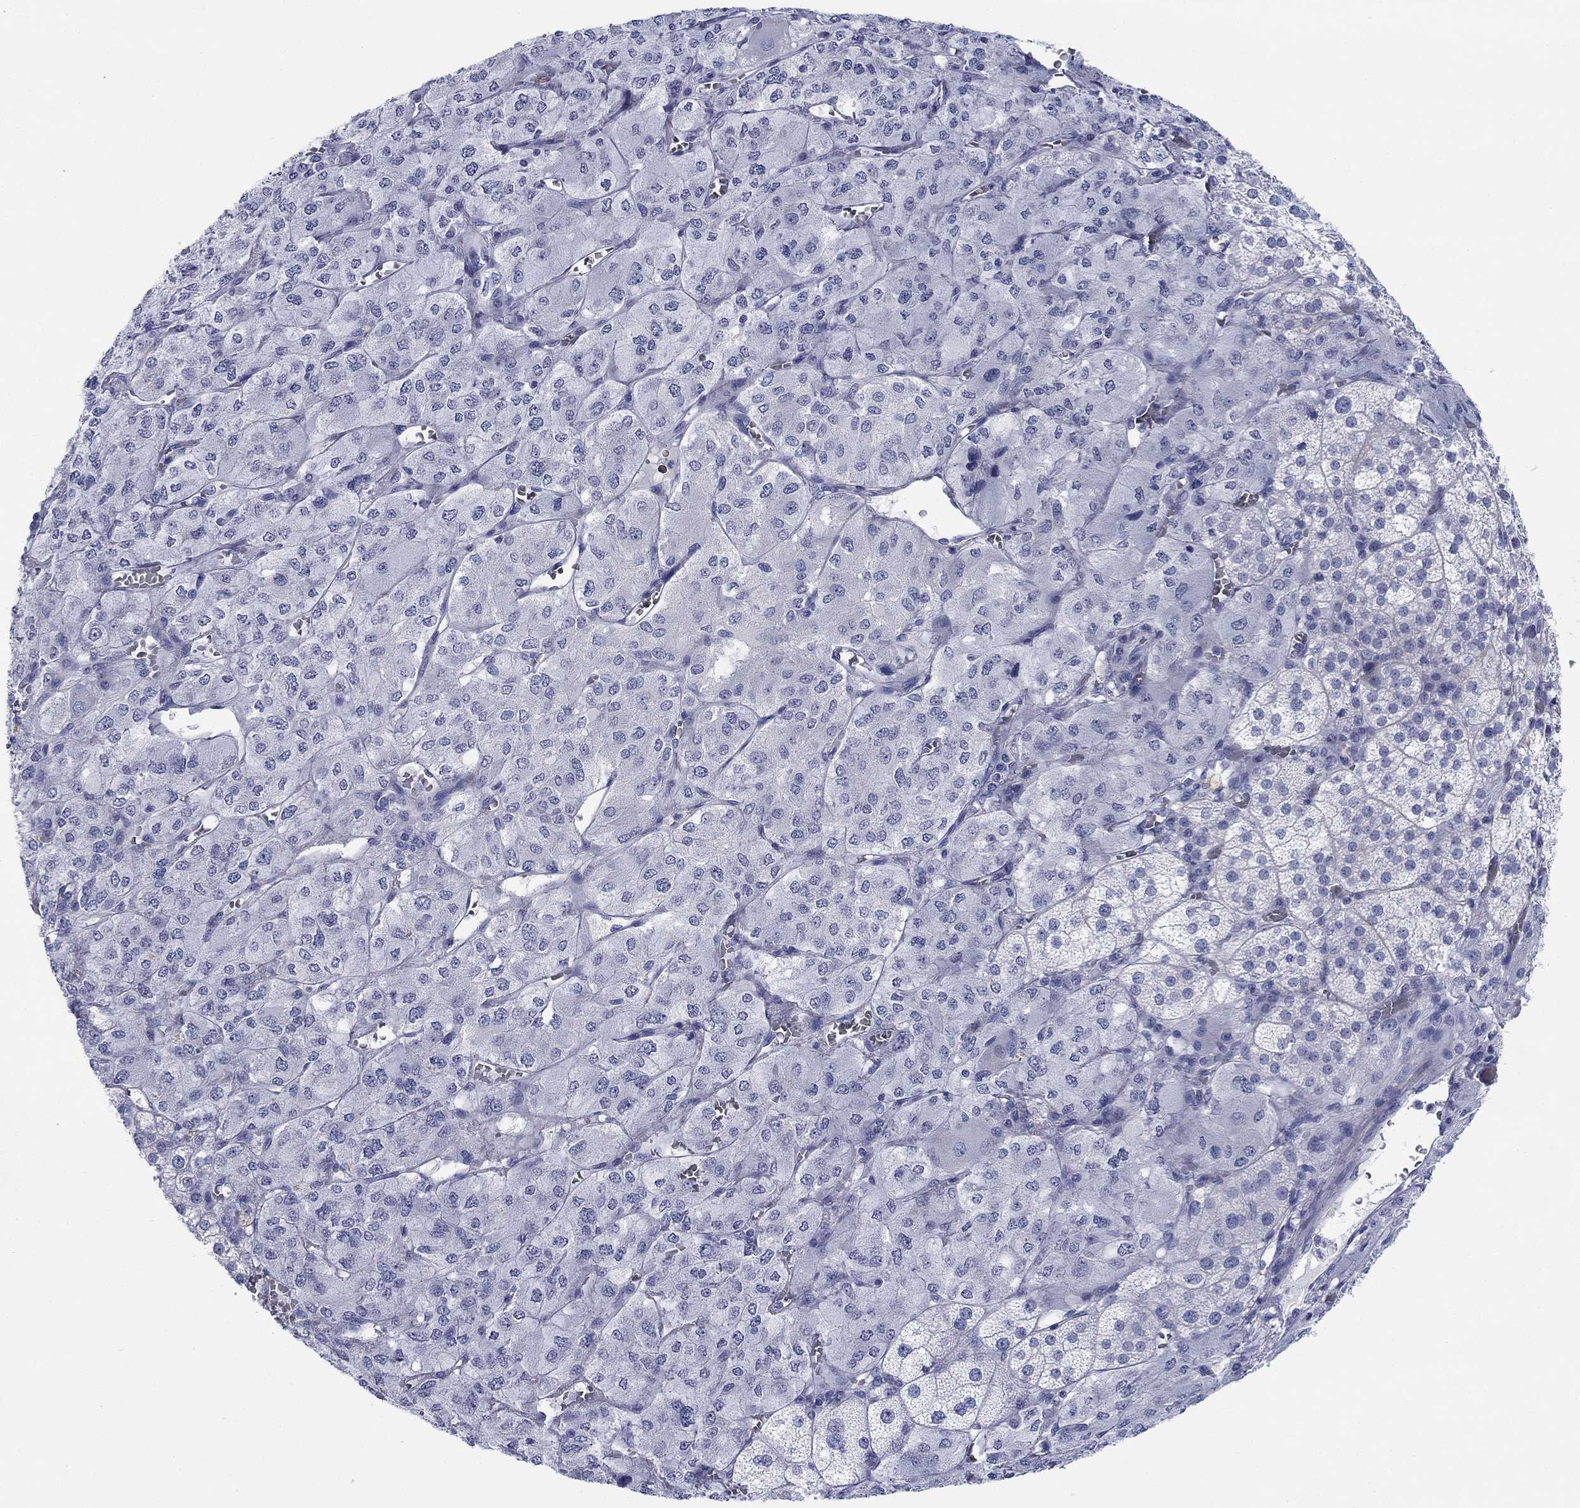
{"staining": {"intensity": "negative", "quantity": "none", "location": "none"}, "tissue": "adrenal gland", "cell_type": "Glandular cells", "image_type": "normal", "snomed": [{"axis": "morphology", "description": "Normal tissue, NOS"}, {"axis": "topography", "description": "Adrenal gland"}], "caption": "Micrograph shows no protein positivity in glandular cells of normal adrenal gland.", "gene": "PDYN", "patient": {"sex": "female", "age": 60}}